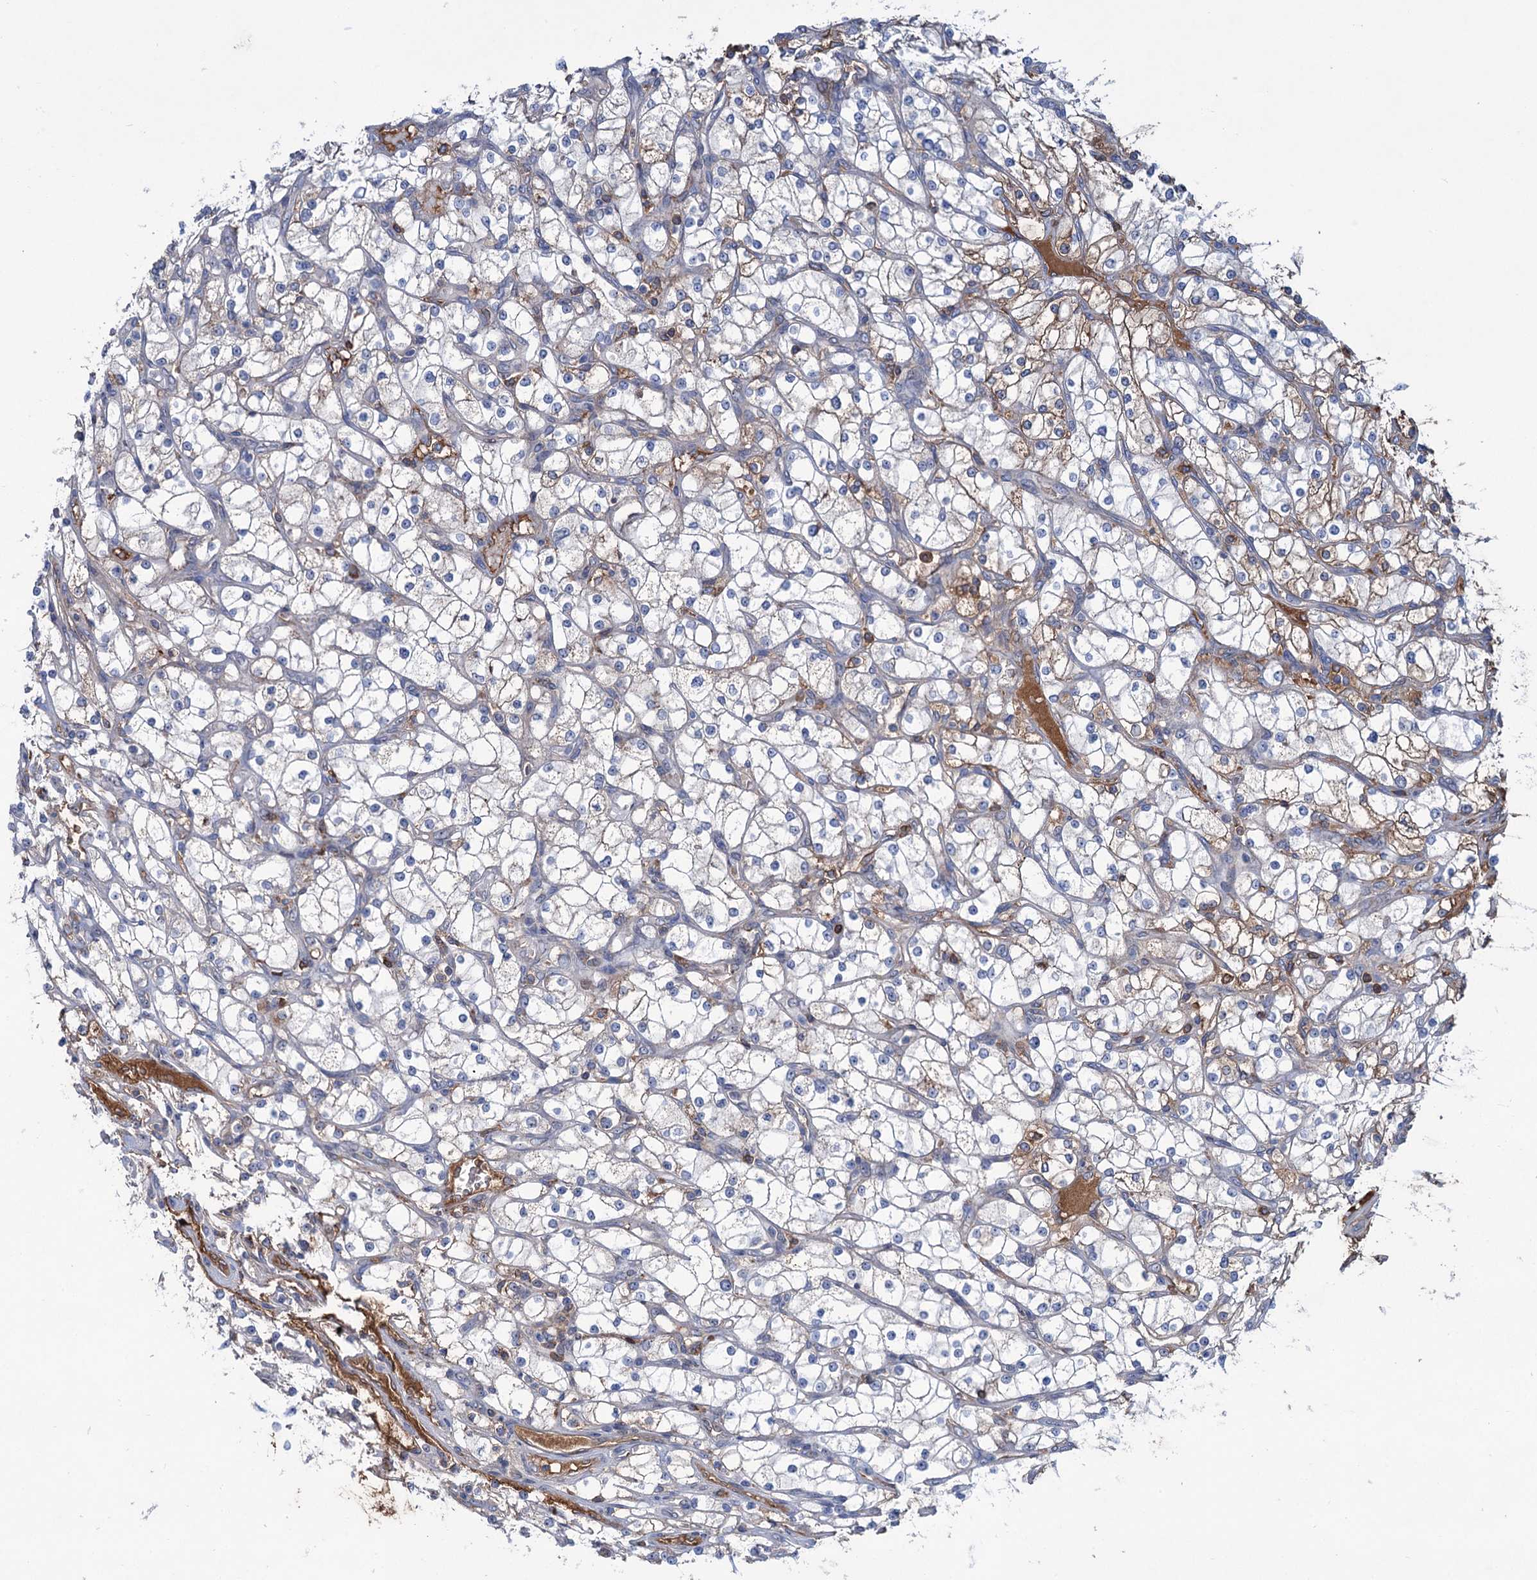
{"staining": {"intensity": "moderate", "quantity": "25%-75%", "location": "cytoplasmic/membranous"}, "tissue": "renal cancer", "cell_type": "Tumor cells", "image_type": "cancer", "snomed": [{"axis": "morphology", "description": "Adenocarcinoma, NOS"}, {"axis": "topography", "description": "Kidney"}], "caption": "Immunohistochemistry of adenocarcinoma (renal) exhibits medium levels of moderate cytoplasmic/membranous expression in about 25%-75% of tumor cells. (DAB (3,3'-diaminobenzidine) IHC, brown staining for protein, blue staining for nuclei).", "gene": "LPIN1", "patient": {"sex": "male", "age": 80}}